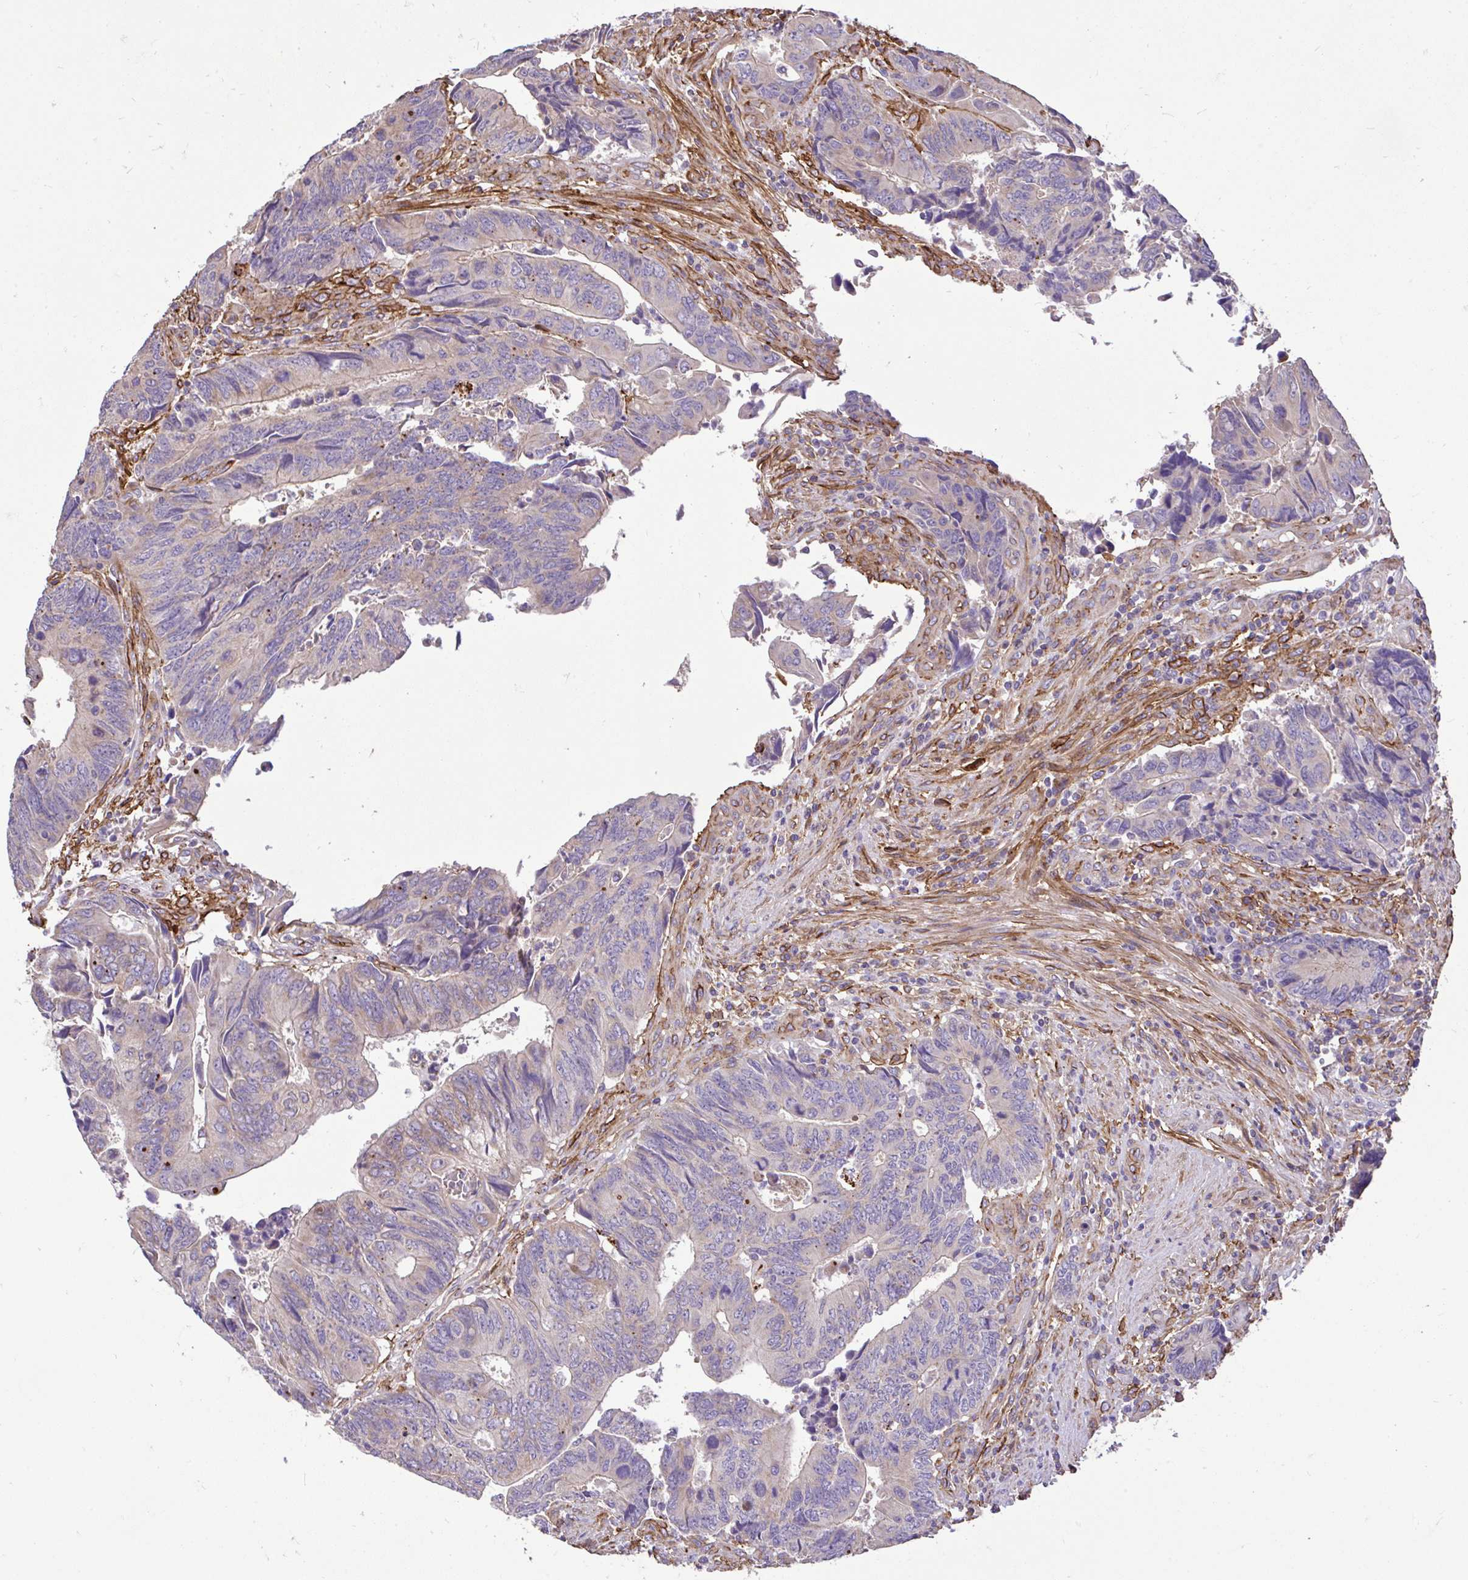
{"staining": {"intensity": "weak", "quantity": ">75%", "location": "cytoplasmic/membranous"}, "tissue": "colorectal cancer", "cell_type": "Tumor cells", "image_type": "cancer", "snomed": [{"axis": "morphology", "description": "Adenocarcinoma, NOS"}, {"axis": "topography", "description": "Colon"}], "caption": "Immunohistochemistry of colorectal adenocarcinoma shows low levels of weak cytoplasmic/membranous positivity in approximately >75% of tumor cells.", "gene": "PTPRK", "patient": {"sex": "male", "age": 87}}